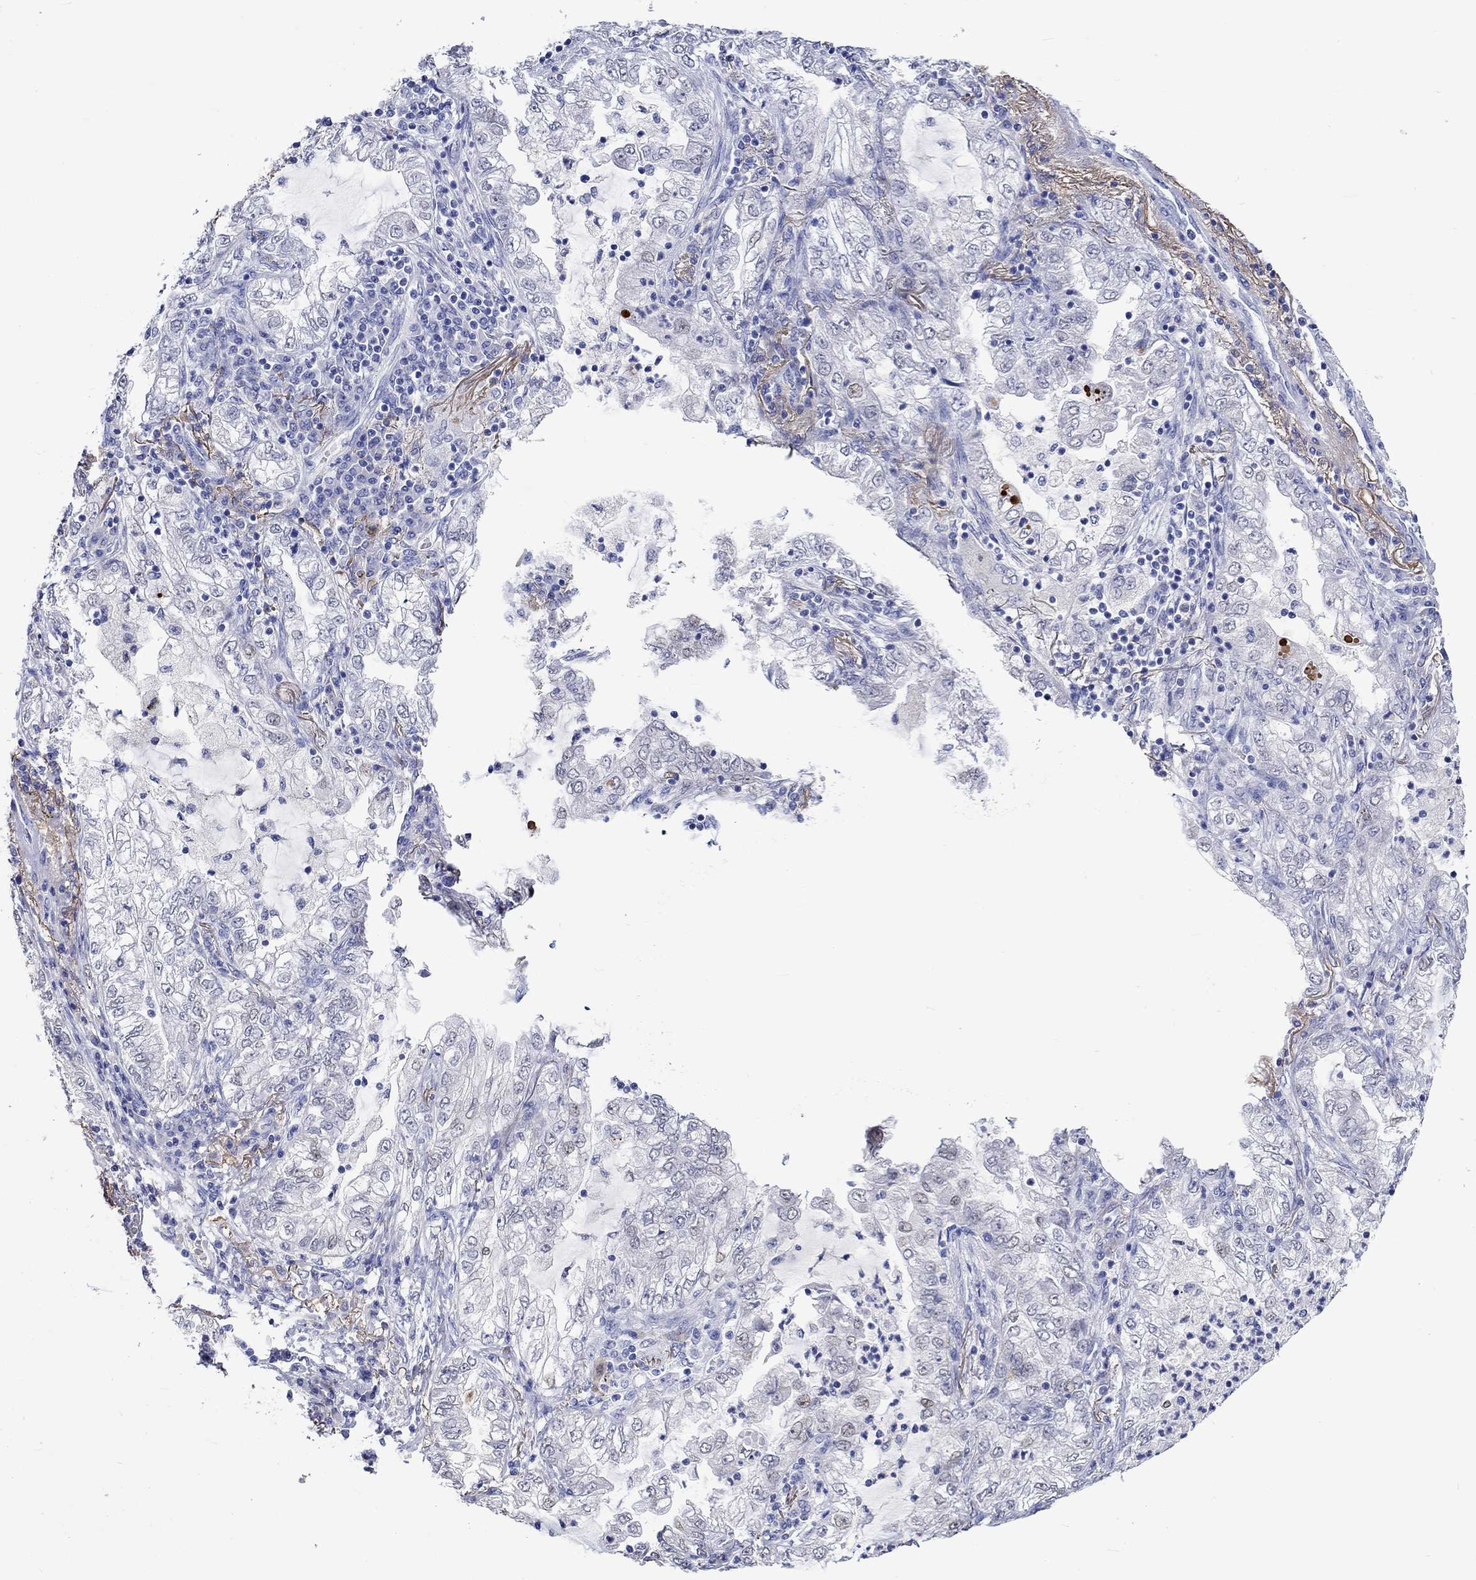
{"staining": {"intensity": "negative", "quantity": "none", "location": "none"}, "tissue": "lung cancer", "cell_type": "Tumor cells", "image_type": "cancer", "snomed": [{"axis": "morphology", "description": "Adenocarcinoma, NOS"}, {"axis": "topography", "description": "Lung"}], "caption": "Immunohistochemistry of human lung cancer (adenocarcinoma) displays no expression in tumor cells.", "gene": "KLHL35", "patient": {"sex": "female", "age": 73}}